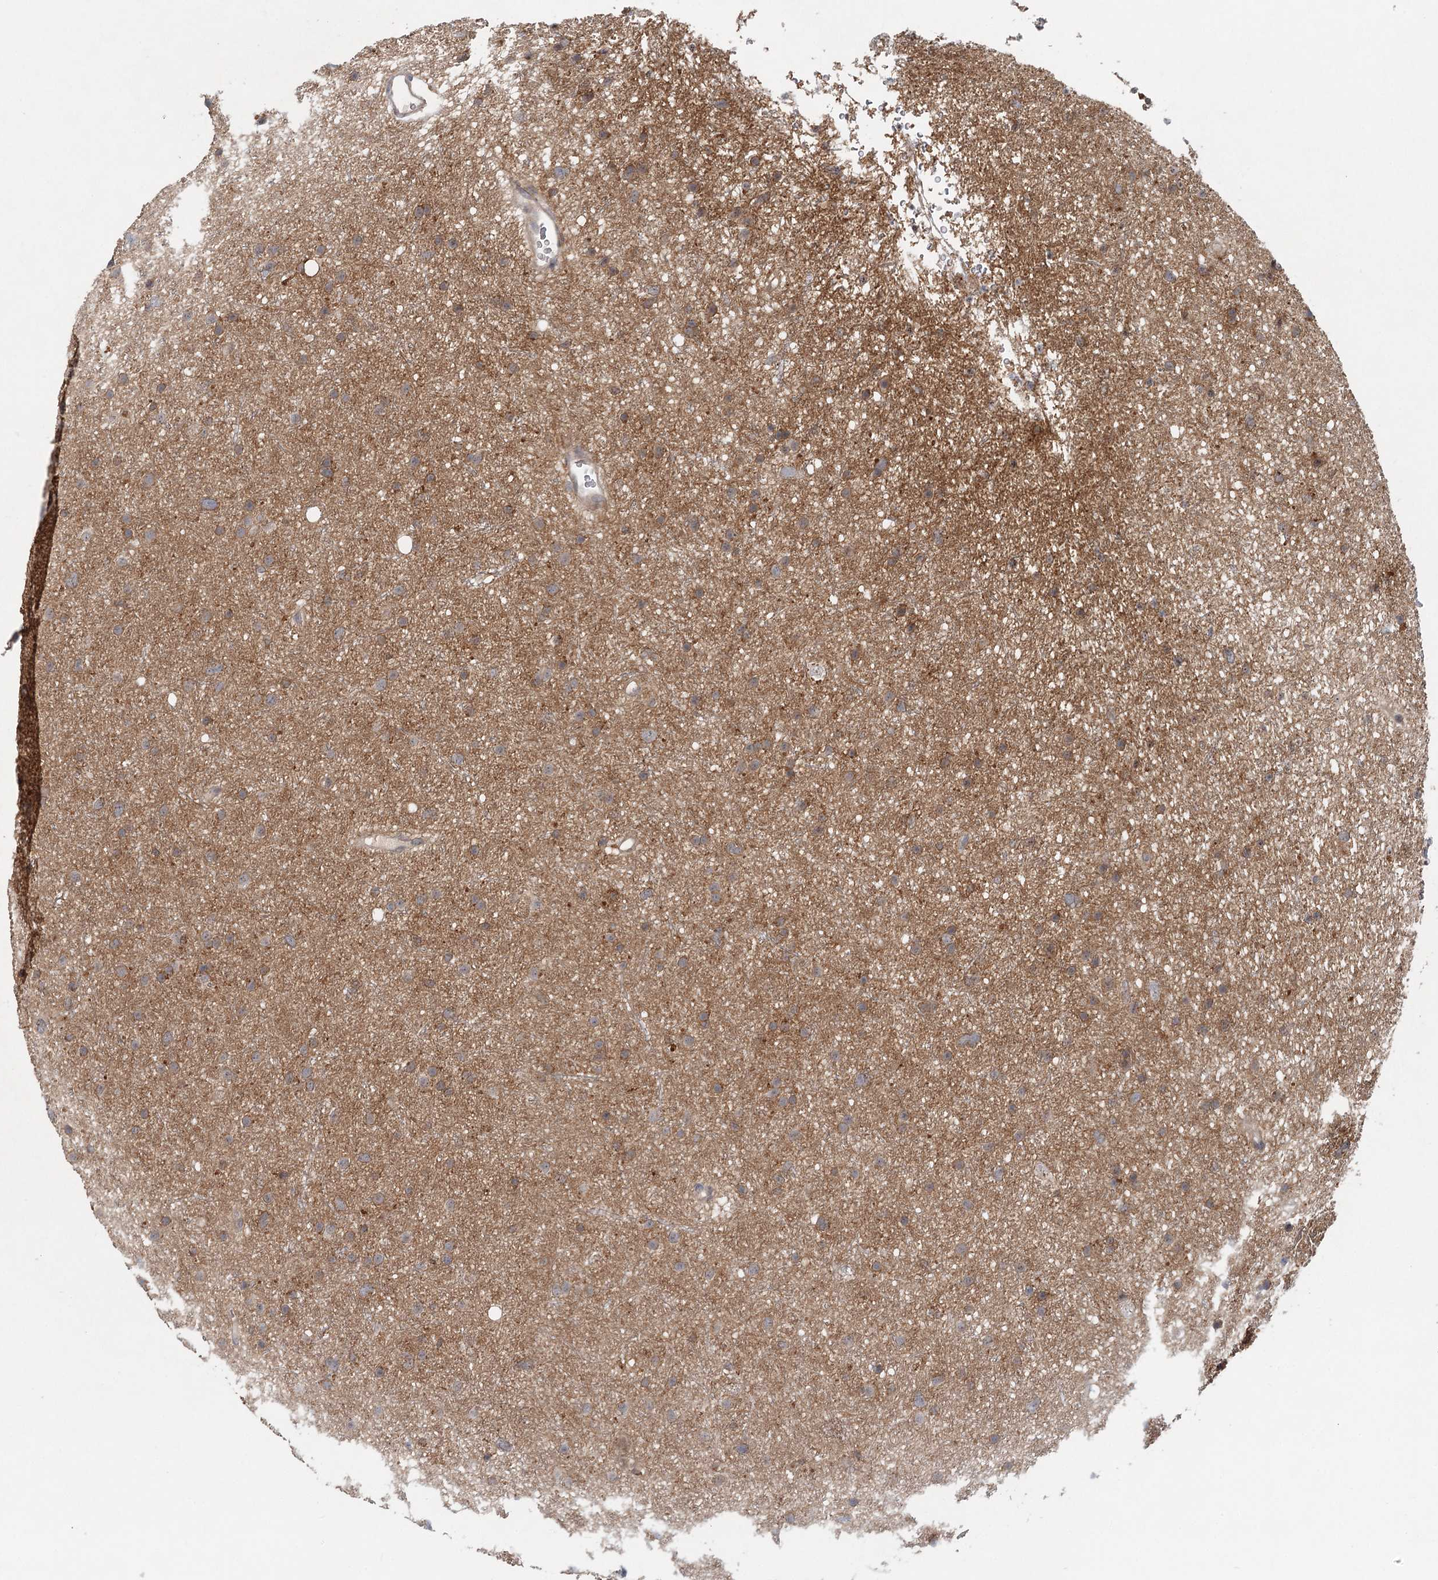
{"staining": {"intensity": "moderate", "quantity": "<25%", "location": "cytoplasmic/membranous"}, "tissue": "glioma", "cell_type": "Tumor cells", "image_type": "cancer", "snomed": [{"axis": "morphology", "description": "Glioma, malignant, Low grade"}, {"axis": "topography", "description": "Cerebral cortex"}], "caption": "About <25% of tumor cells in human glioma demonstrate moderate cytoplasmic/membranous protein positivity as visualized by brown immunohistochemical staining.", "gene": "CDC42SE2", "patient": {"sex": "female", "age": 39}}